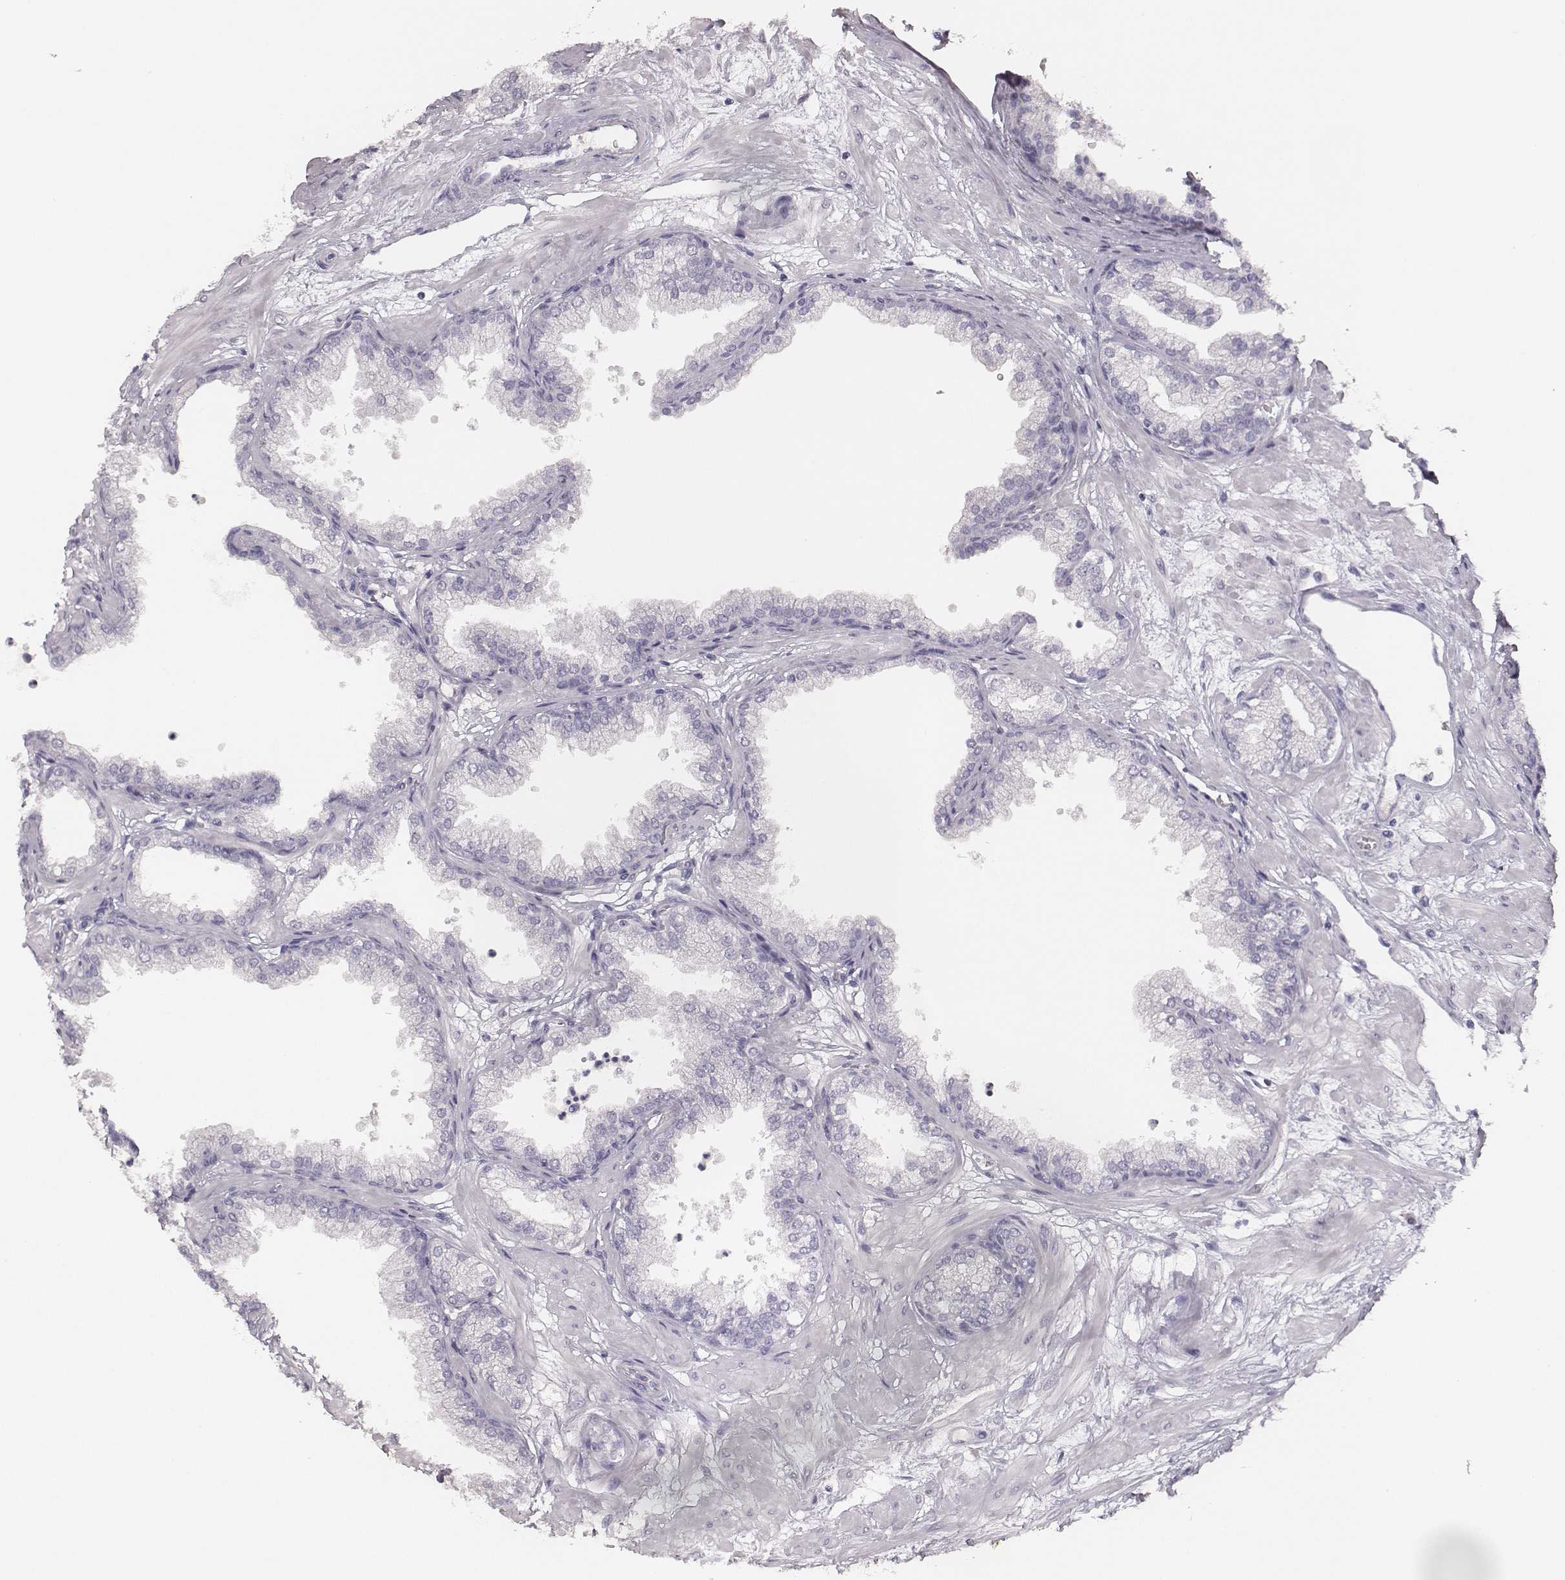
{"staining": {"intensity": "negative", "quantity": "none", "location": "none"}, "tissue": "prostate", "cell_type": "Glandular cells", "image_type": "normal", "snomed": [{"axis": "morphology", "description": "Normal tissue, NOS"}, {"axis": "topography", "description": "Prostate"}], "caption": "DAB immunohistochemical staining of unremarkable prostate exhibits no significant staining in glandular cells.", "gene": "MYH6", "patient": {"sex": "male", "age": 37}}